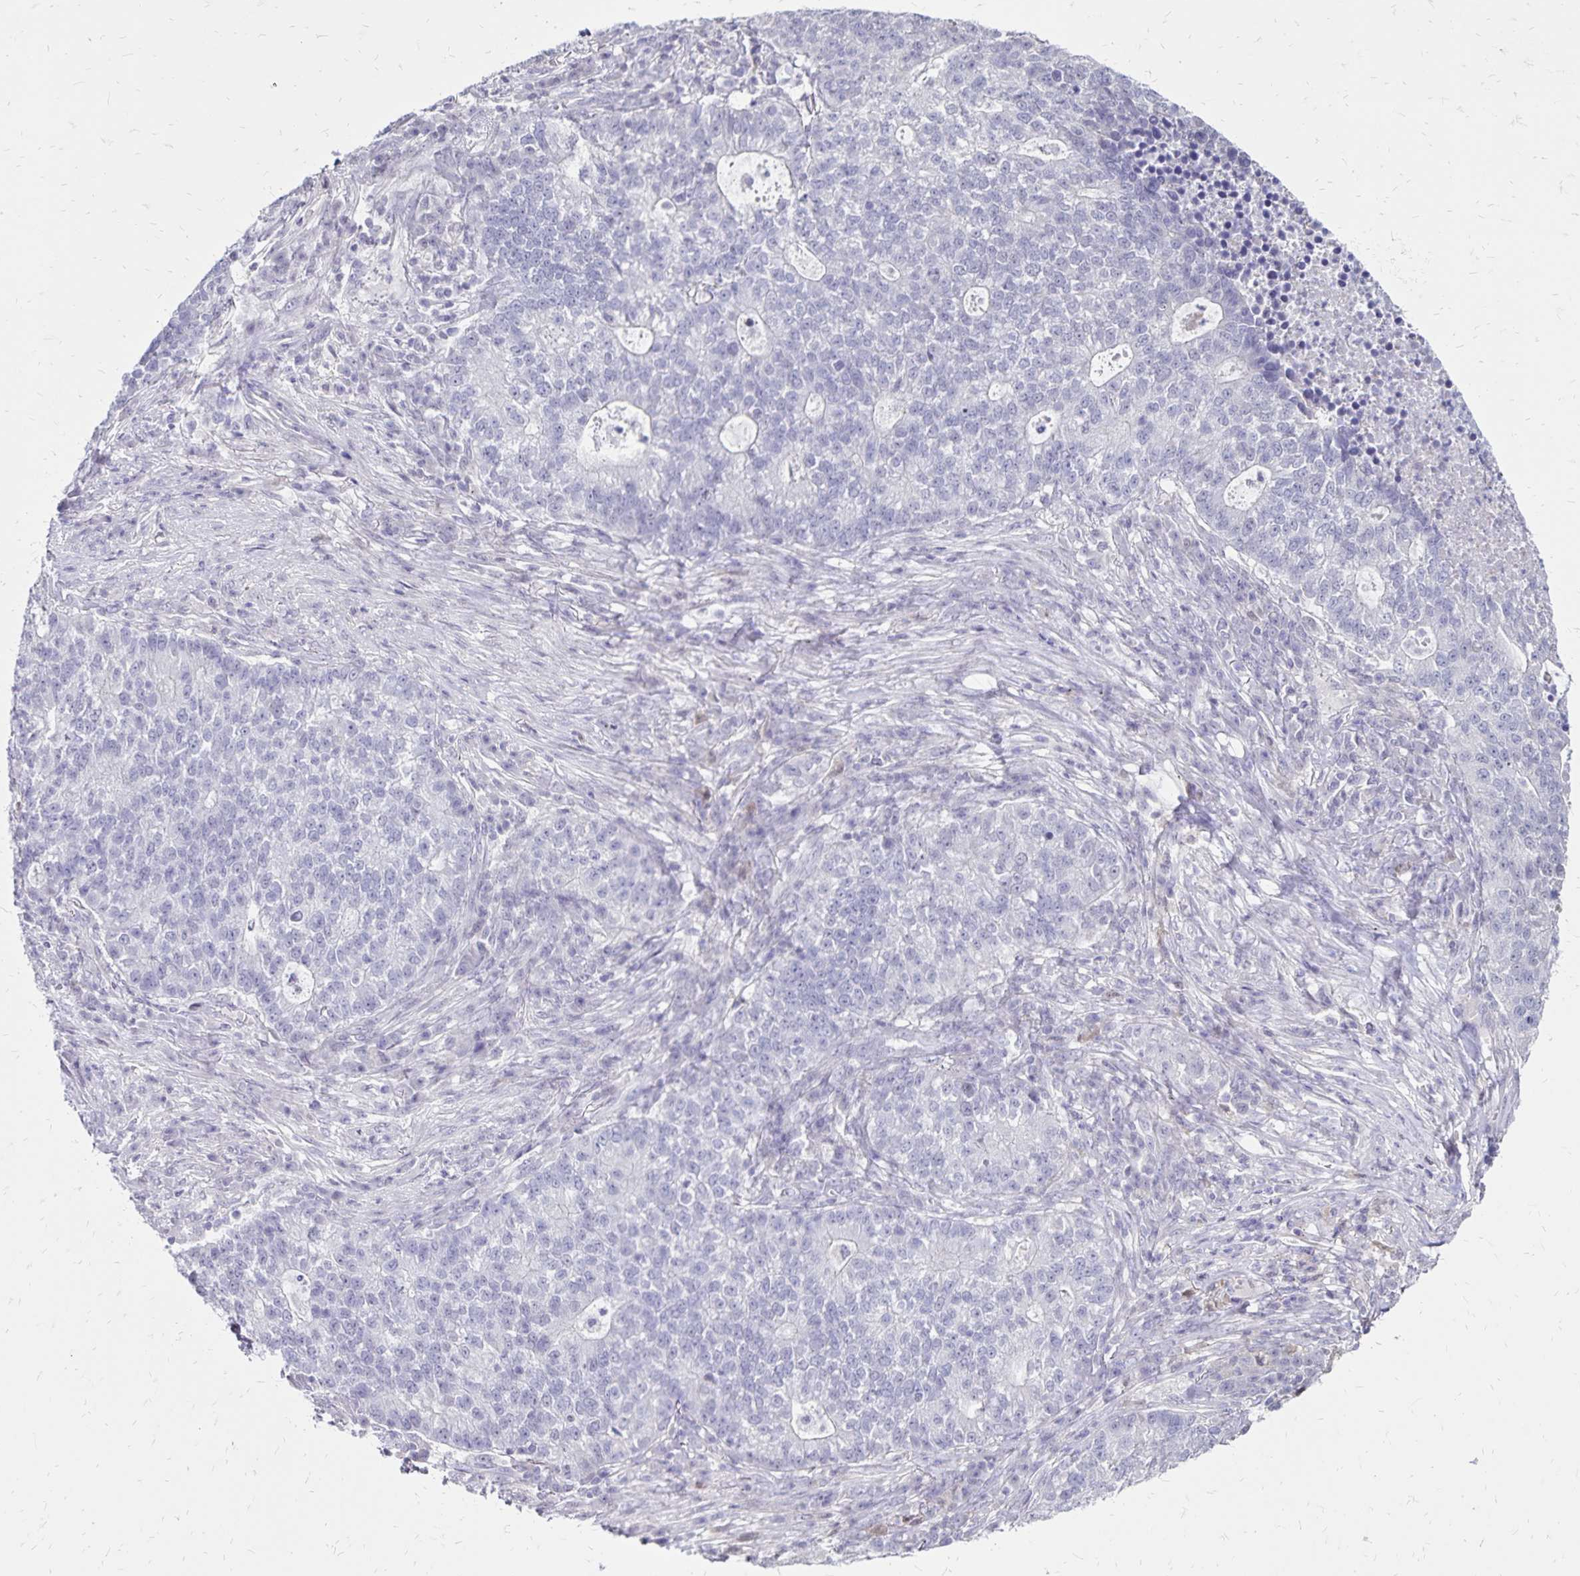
{"staining": {"intensity": "negative", "quantity": "none", "location": "none"}, "tissue": "lung cancer", "cell_type": "Tumor cells", "image_type": "cancer", "snomed": [{"axis": "morphology", "description": "Adenocarcinoma, NOS"}, {"axis": "topography", "description": "Lung"}], "caption": "Micrograph shows no protein staining in tumor cells of lung cancer tissue.", "gene": "SH3GL3", "patient": {"sex": "male", "age": 57}}